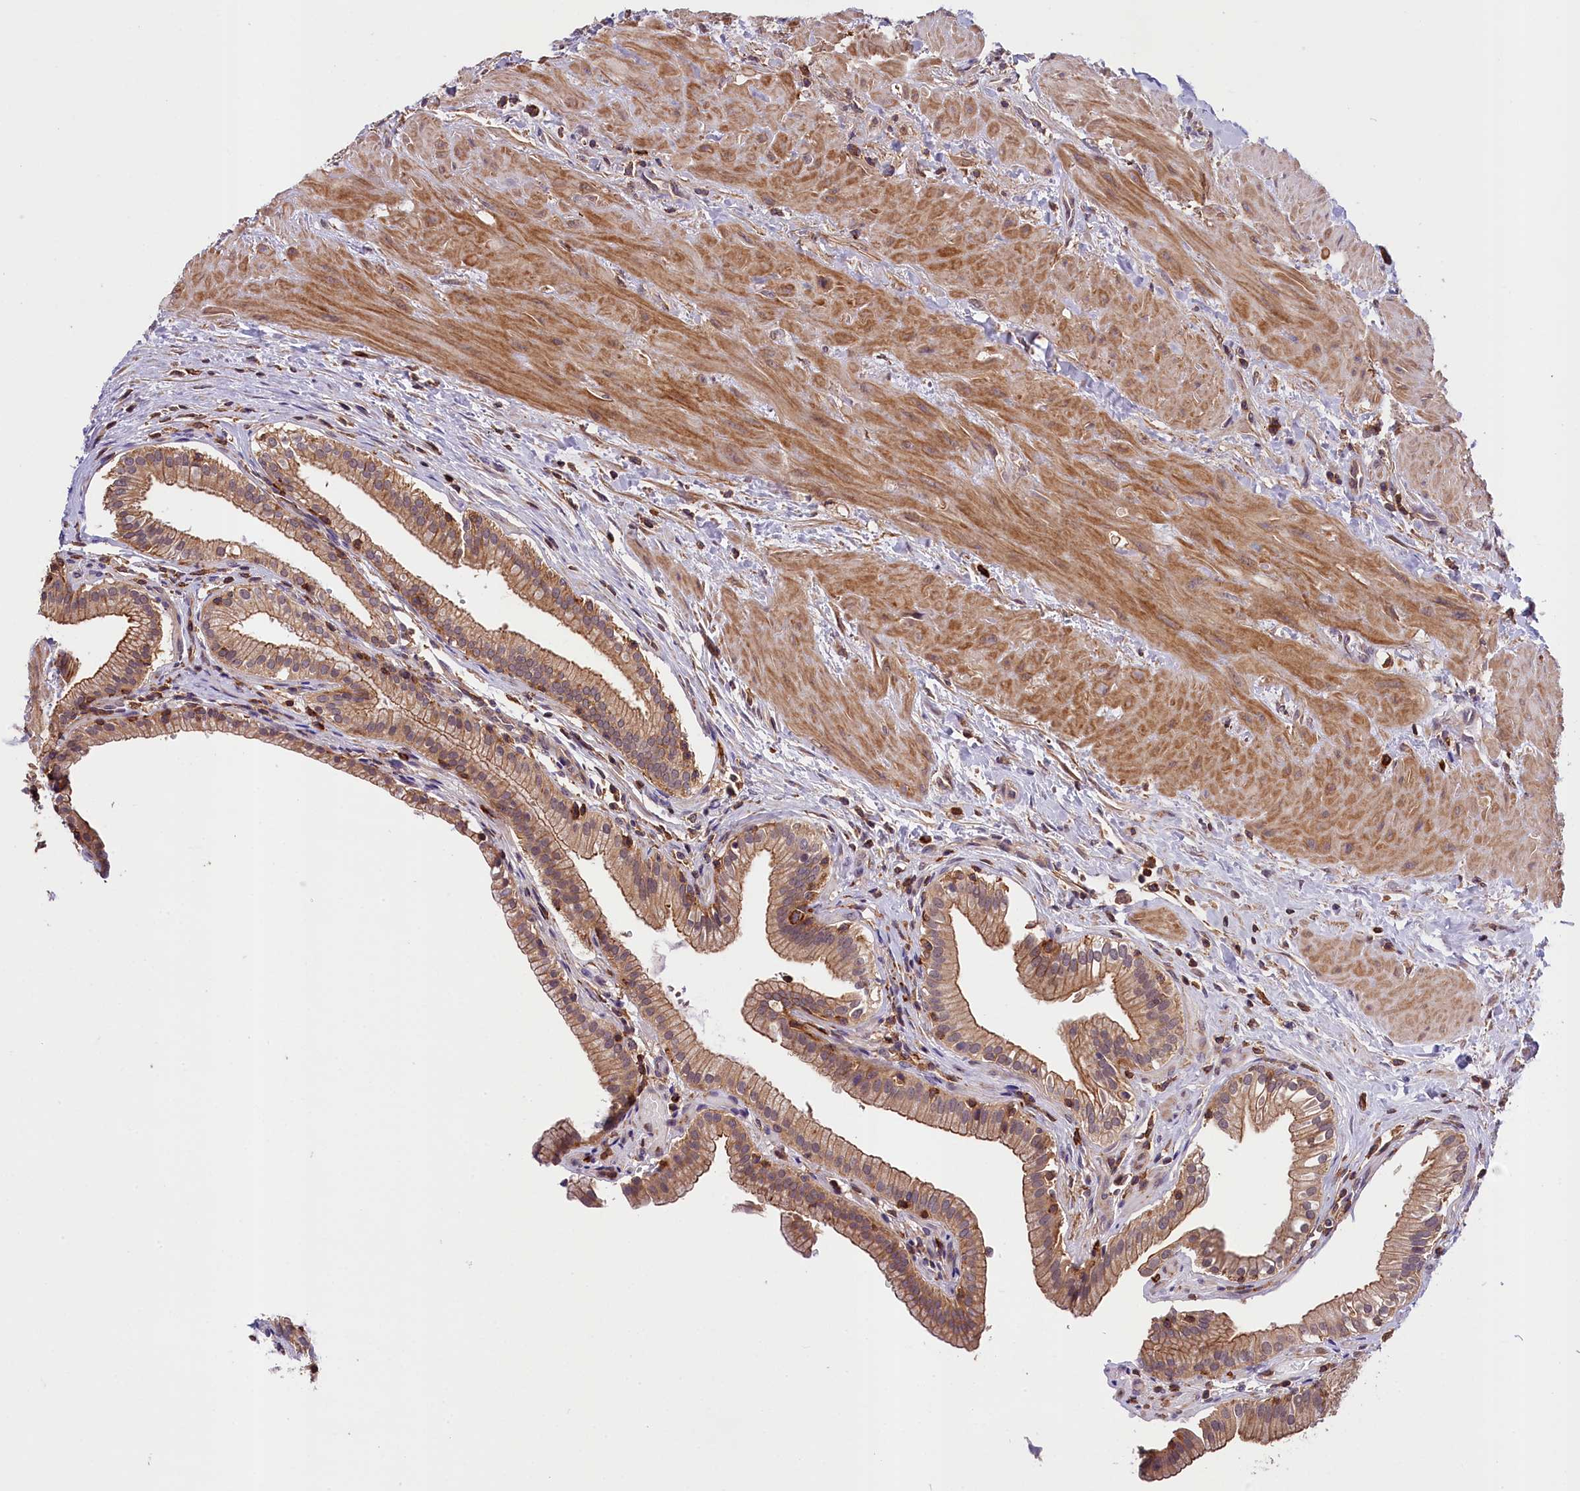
{"staining": {"intensity": "moderate", "quantity": ">75%", "location": "cytoplasmic/membranous,nuclear"}, "tissue": "gallbladder", "cell_type": "Glandular cells", "image_type": "normal", "snomed": [{"axis": "morphology", "description": "Normal tissue, NOS"}, {"axis": "topography", "description": "Gallbladder"}], "caption": "Unremarkable gallbladder demonstrates moderate cytoplasmic/membranous,nuclear expression in about >75% of glandular cells, visualized by immunohistochemistry. Immunohistochemistry stains the protein of interest in brown and the nuclei are stained blue.", "gene": "SKIDA1", "patient": {"sex": "male", "age": 24}}